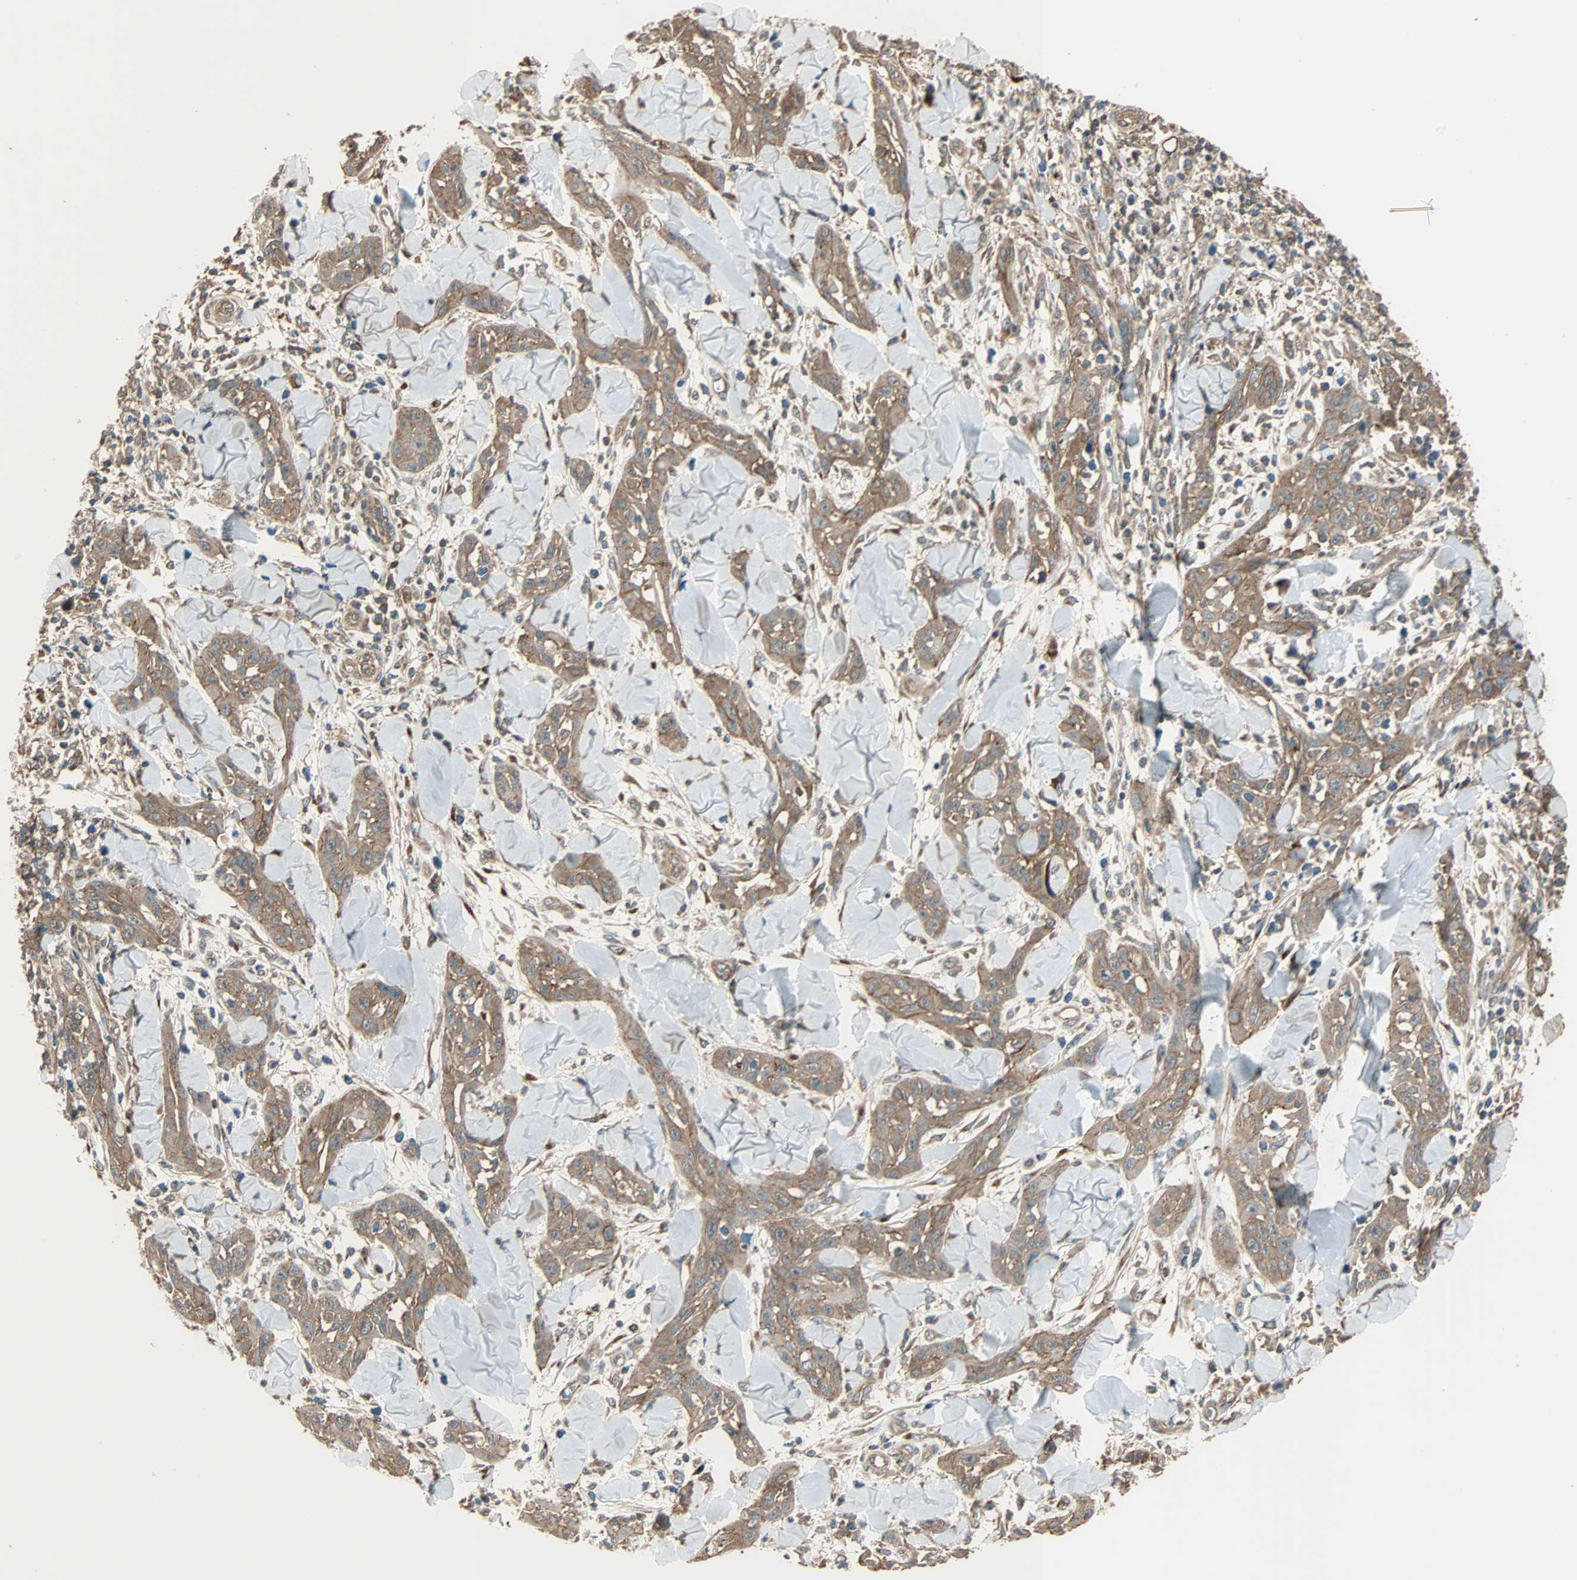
{"staining": {"intensity": "moderate", "quantity": ">75%", "location": "cytoplasmic/membranous"}, "tissue": "skin cancer", "cell_type": "Tumor cells", "image_type": "cancer", "snomed": [{"axis": "morphology", "description": "Squamous cell carcinoma, NOS"}, {"axis": "topography", "description": "Skin"}], "caption": "Immunohistochemical staining of human squamous cell carcinoma (skin) exhibits moderate cytoplasmic/membranous protein staining in about >75% of tumor cells. Using DAB (brown) and hematoxylin (blue) stains, captured at high magnification using brightfield microscopy.", "gene": "MAP3K21", "patient": {"sex": "male", "age": 24}}